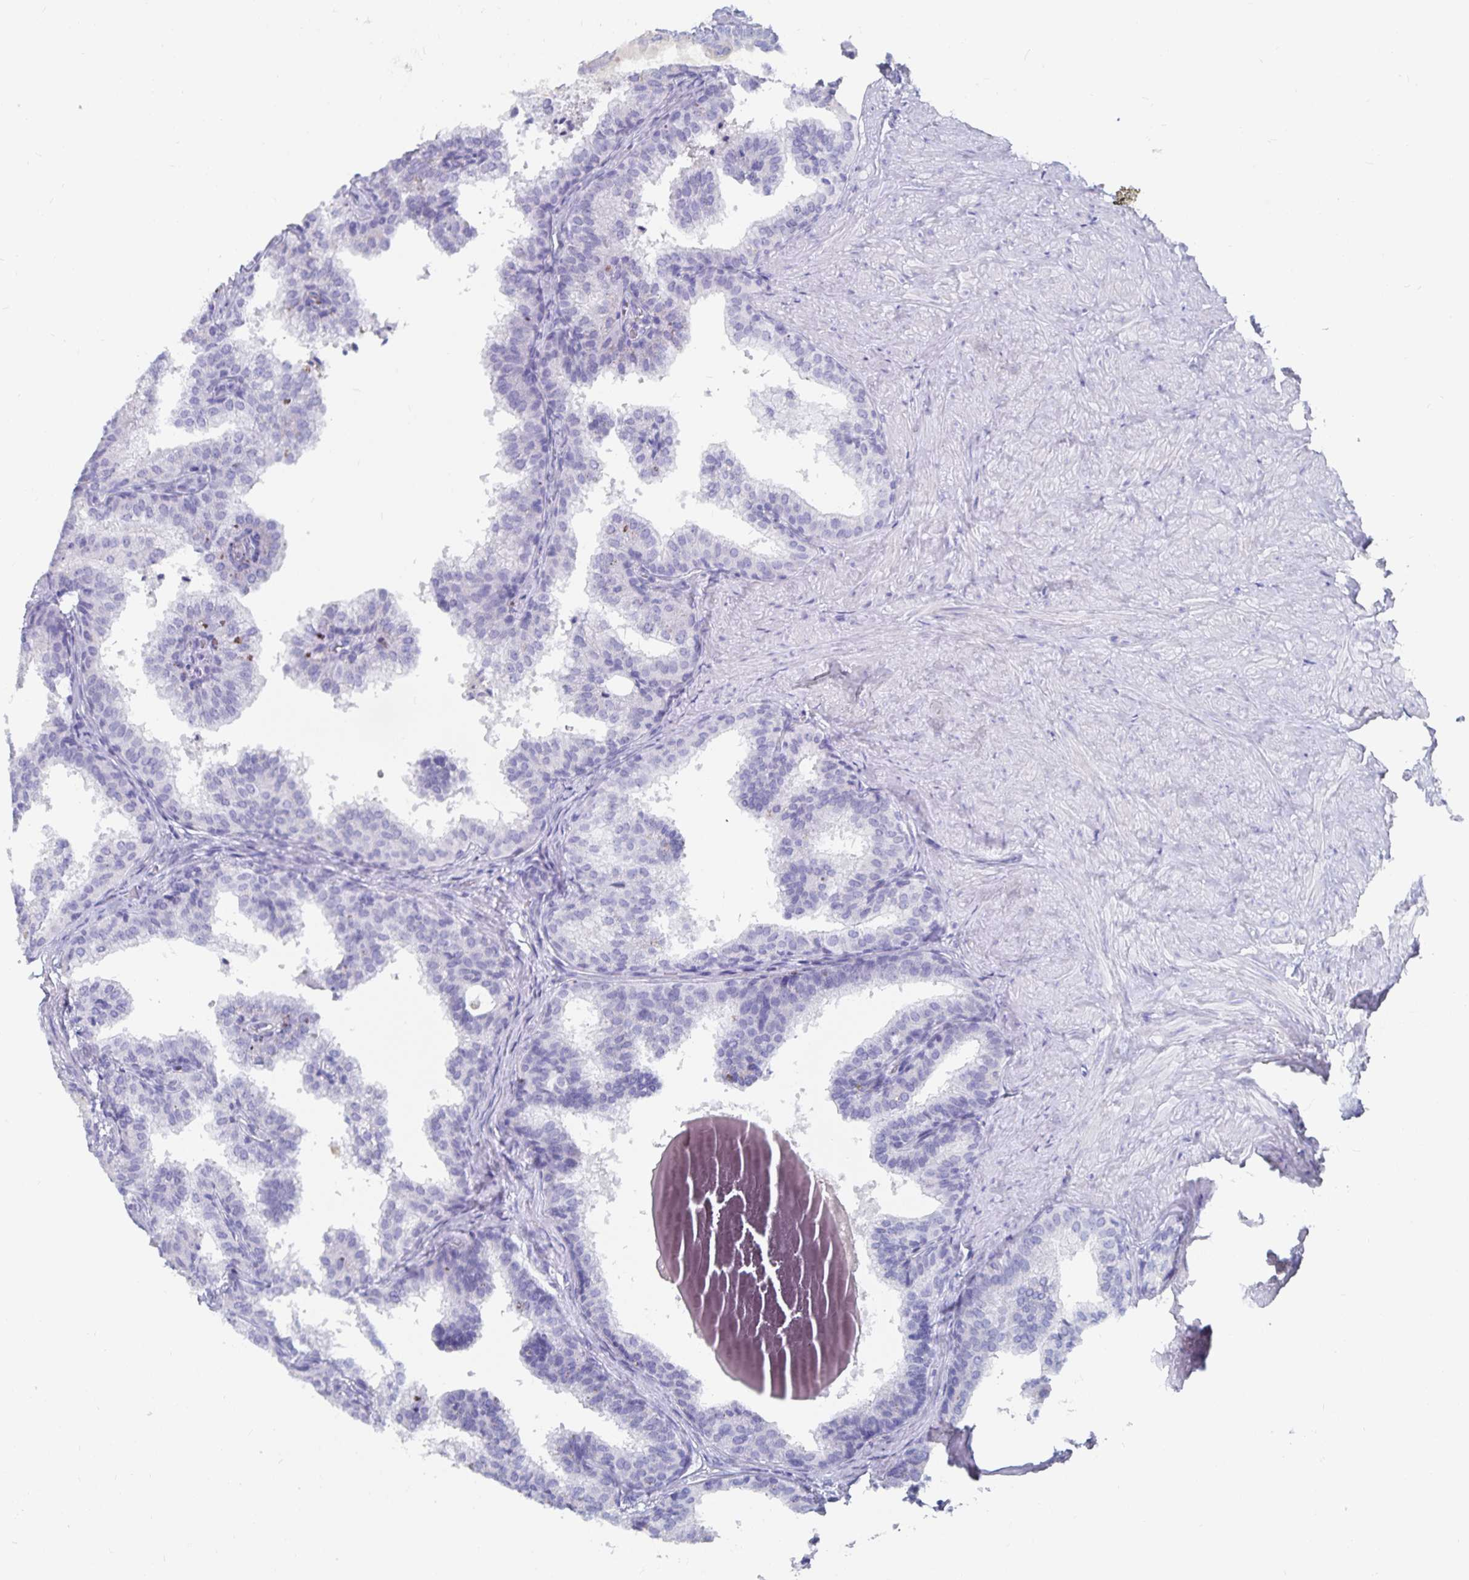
{"staining": {"intensity": "negative", "quantity": "none", "location": "none"}, "tissue": "prostate", "cell_type": "Glandular cells", "image_type": "normal", "snomed": [{"axis": "morphology", "description": "Normal tissue, NOS"}, {"axis": "topography", "description": "Prostate"}, {"axis": "topography", "description": "Peripheral nerve tissue"}], "caption": "This micrograph is of unremarkable prostate stained with immunohistochemistry to label a protein in brown with the nuclei are counter-stained blue. There is no expression in glandular cells. The staining was performed using DAB (3,3'-diaminobenzidine) to visualize the protein expression in brown, while the nuclei were stained in blue with hematoxylin (Magnification: 20x).", "gene": "CFAP69", "patient": {"sex": "male", "age": 55}}